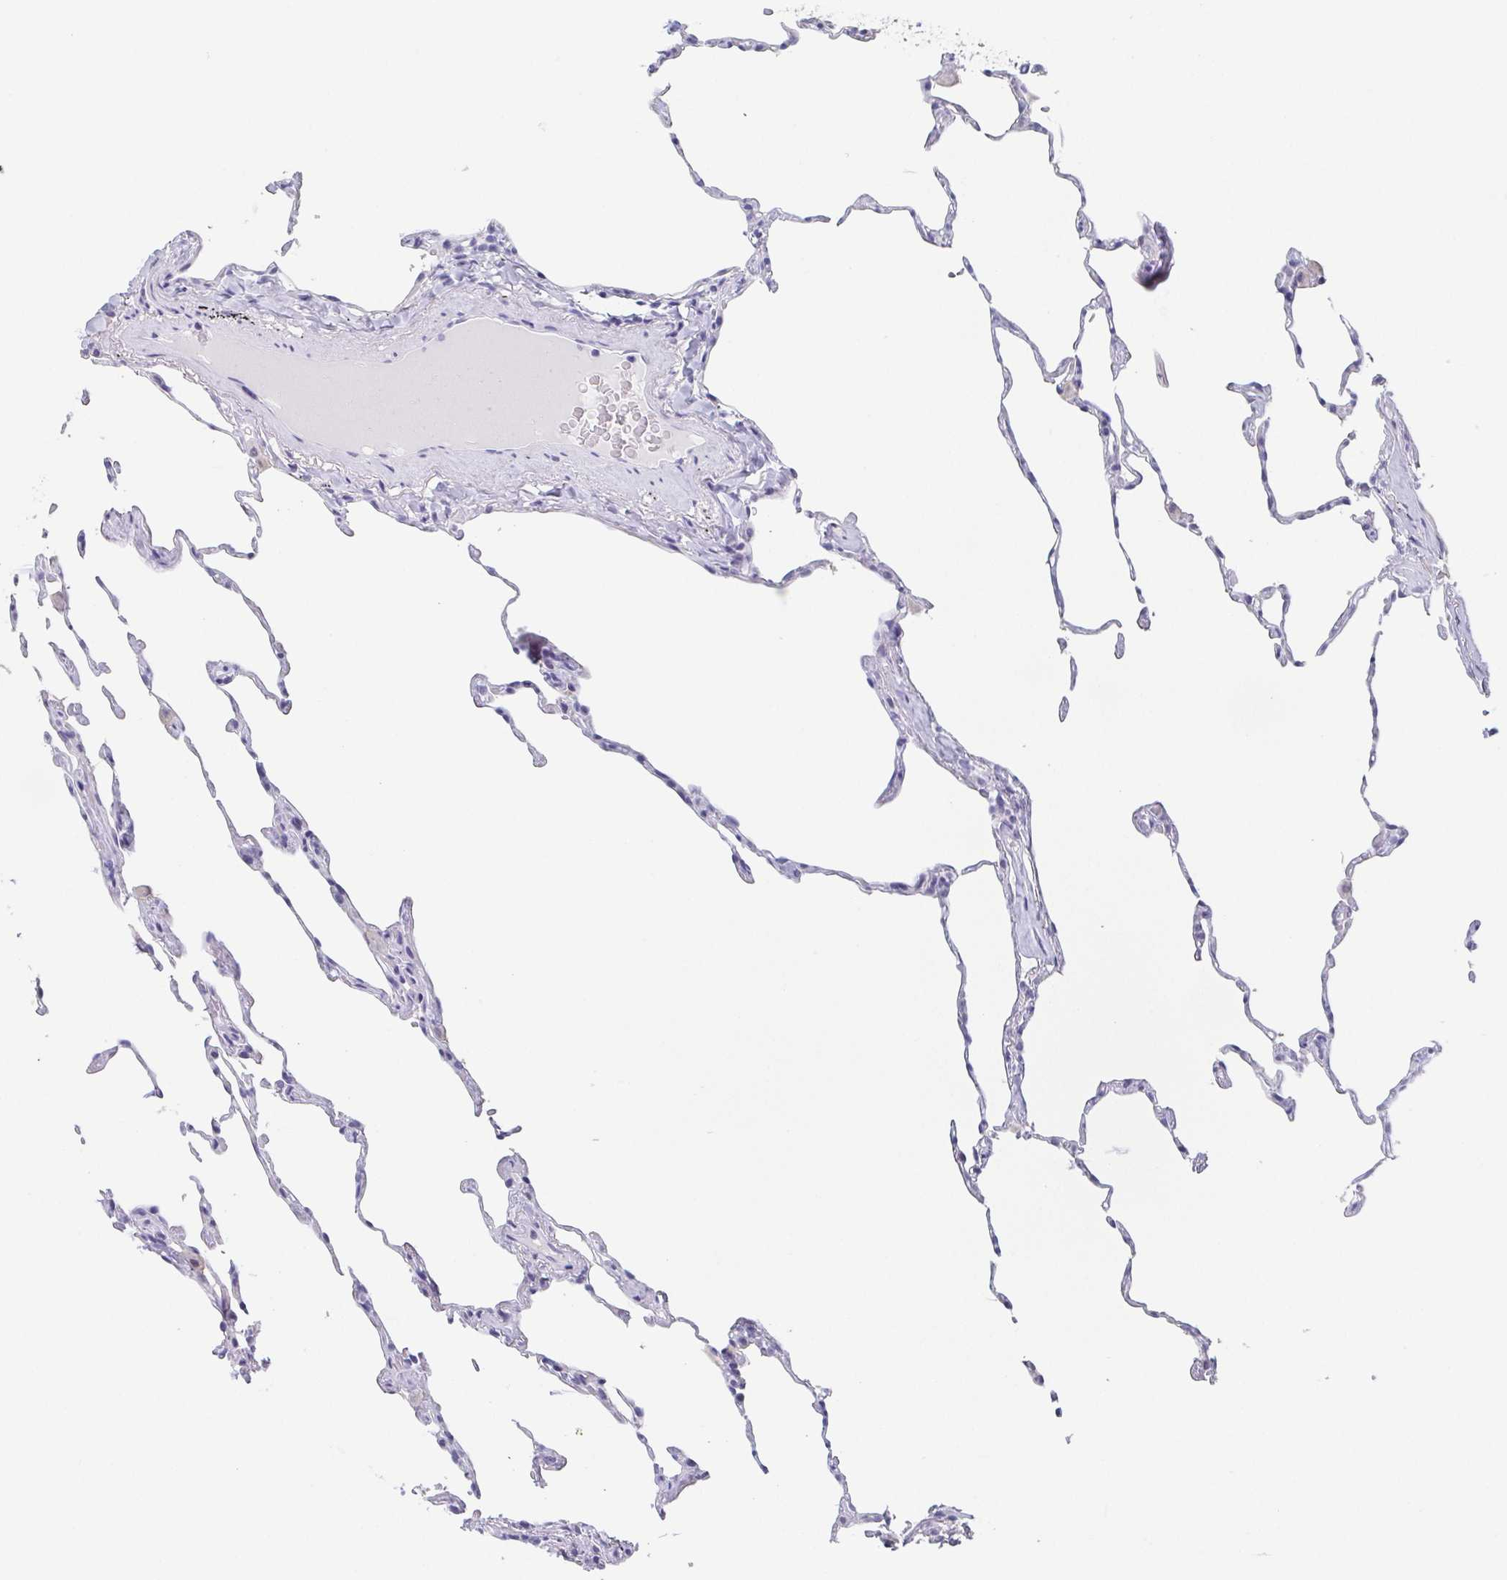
{"staining": {"intensity": "negative", "quantity": "none", "location": "none"}, "tissue": "lung", "cell_type": "Alveolar cells", "image_type": "normal", "snomed": [{"axis": "morphology", "description": "Normal tissue, NOS"}, {"axis": "topography", "description": "Lung"}], "caption": "IHC image of unremarkable human lung stained for a protein (brown), which exhibits no expression in alveolar cells.", "gene": "REG4", "patient": {"sex": "female", "age": 57}}